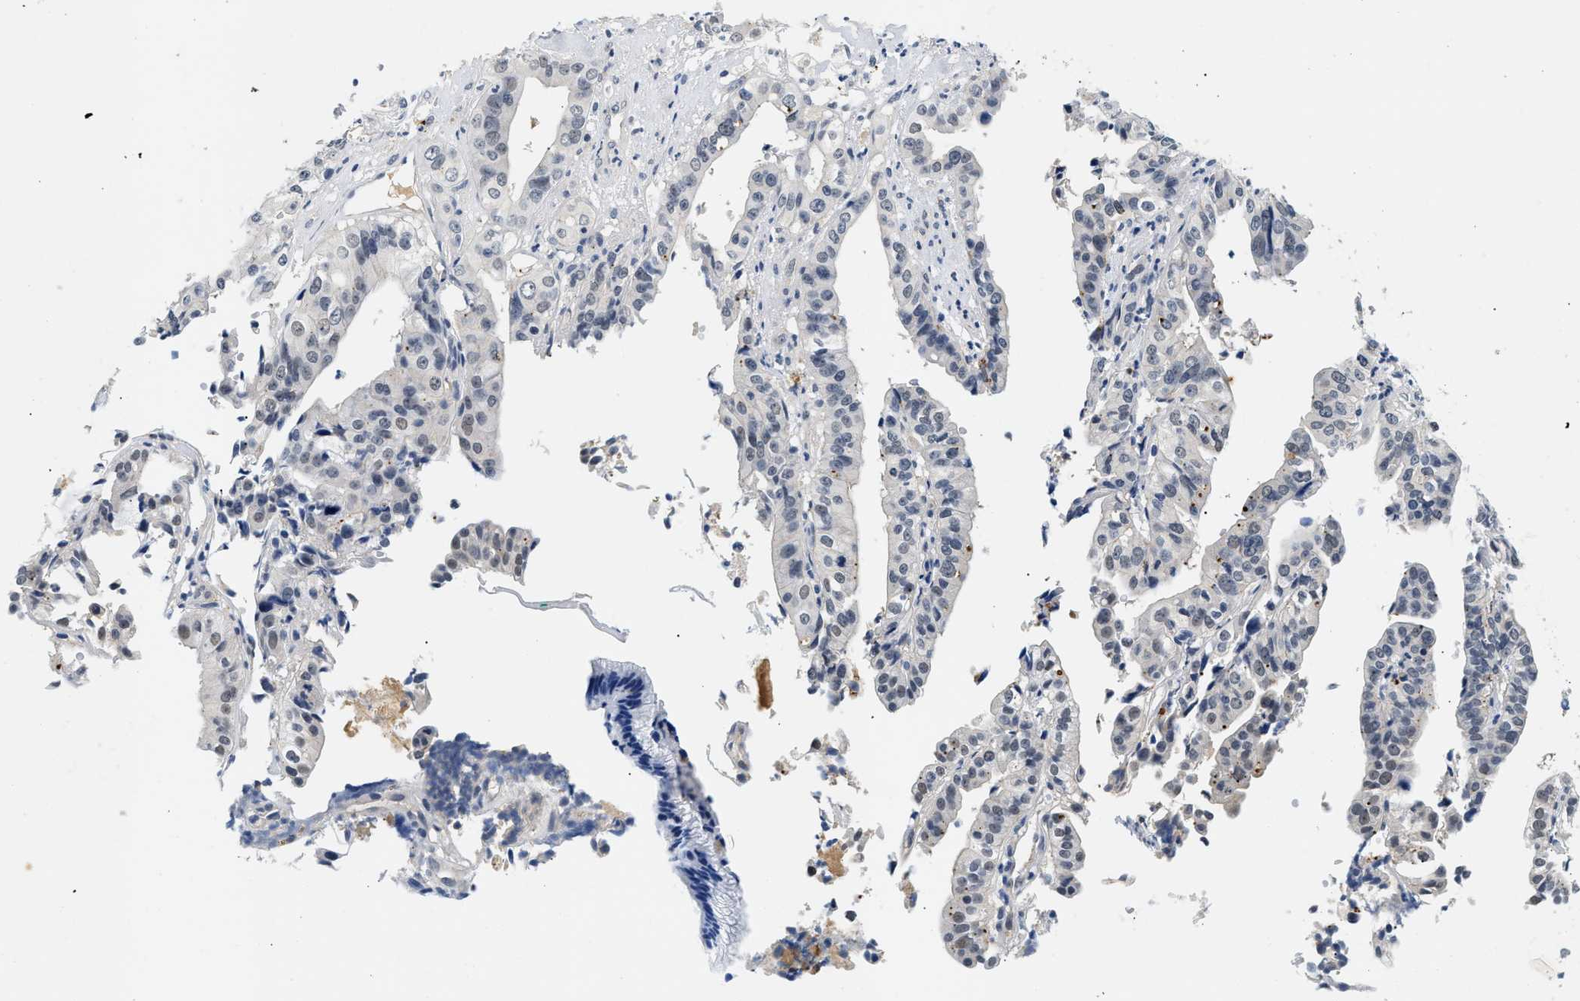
{"staining": {"intensity": "negative", "quantity": "none", "location": "none"}, "tissue": "liver cancer", "cell_type": "Tumor cells", "image_type": "cancer", "snomed": [{"axis": "morphology", "description": "Cholangiocarcinoma"}, {"axis": "topography", "description": "Liver"}], "caption": "DAB immunohistochemical staining of cholangiocarcinoma (liver) exhibits no significant expression in tumor cells.", "gene": "MED22", "patient": {"sex": "female", "age": 61}}